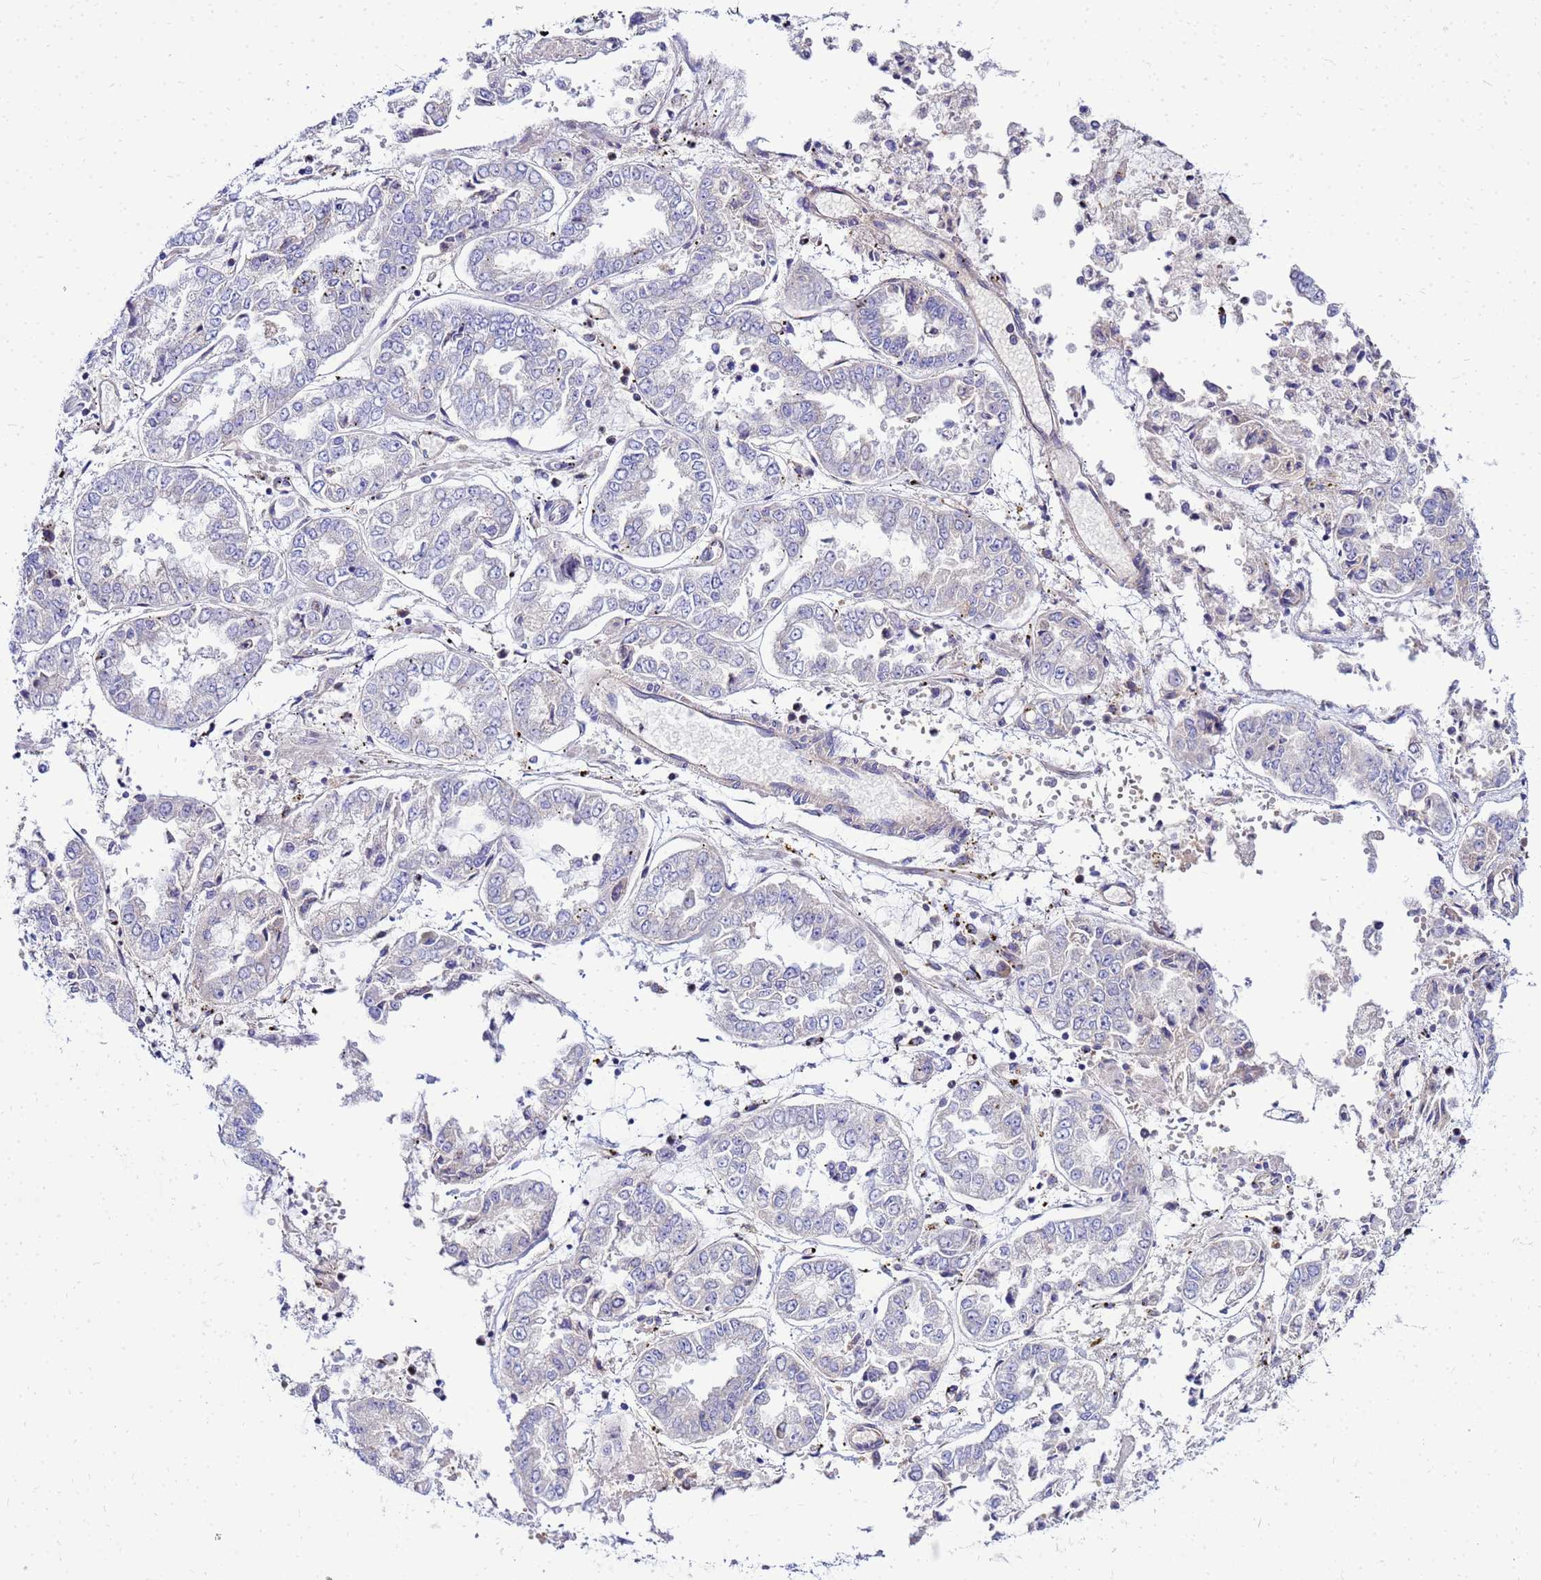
{"staining": {"intensity": "negative", "quantity": "none", "location": "none"}, "tissue": "stomach cancer", "cell_type": "Tumor cells", "image_type": "cancer", "snomed": [{"axis": "morphology", "description": "Adenocarcinoma, NOS"}, {"axis": "topography", "description": "Stomach"}], "caption": "The micrograph displays no significant expression in tumor cells of stomach cancer. Brightfield microscopy of immunohistochemistry stained with DAB (brown) and hematoxylin (blue), captured at high magnification.", "gene": "HERC5", "patient": {"sex": "male", "age": 76}}